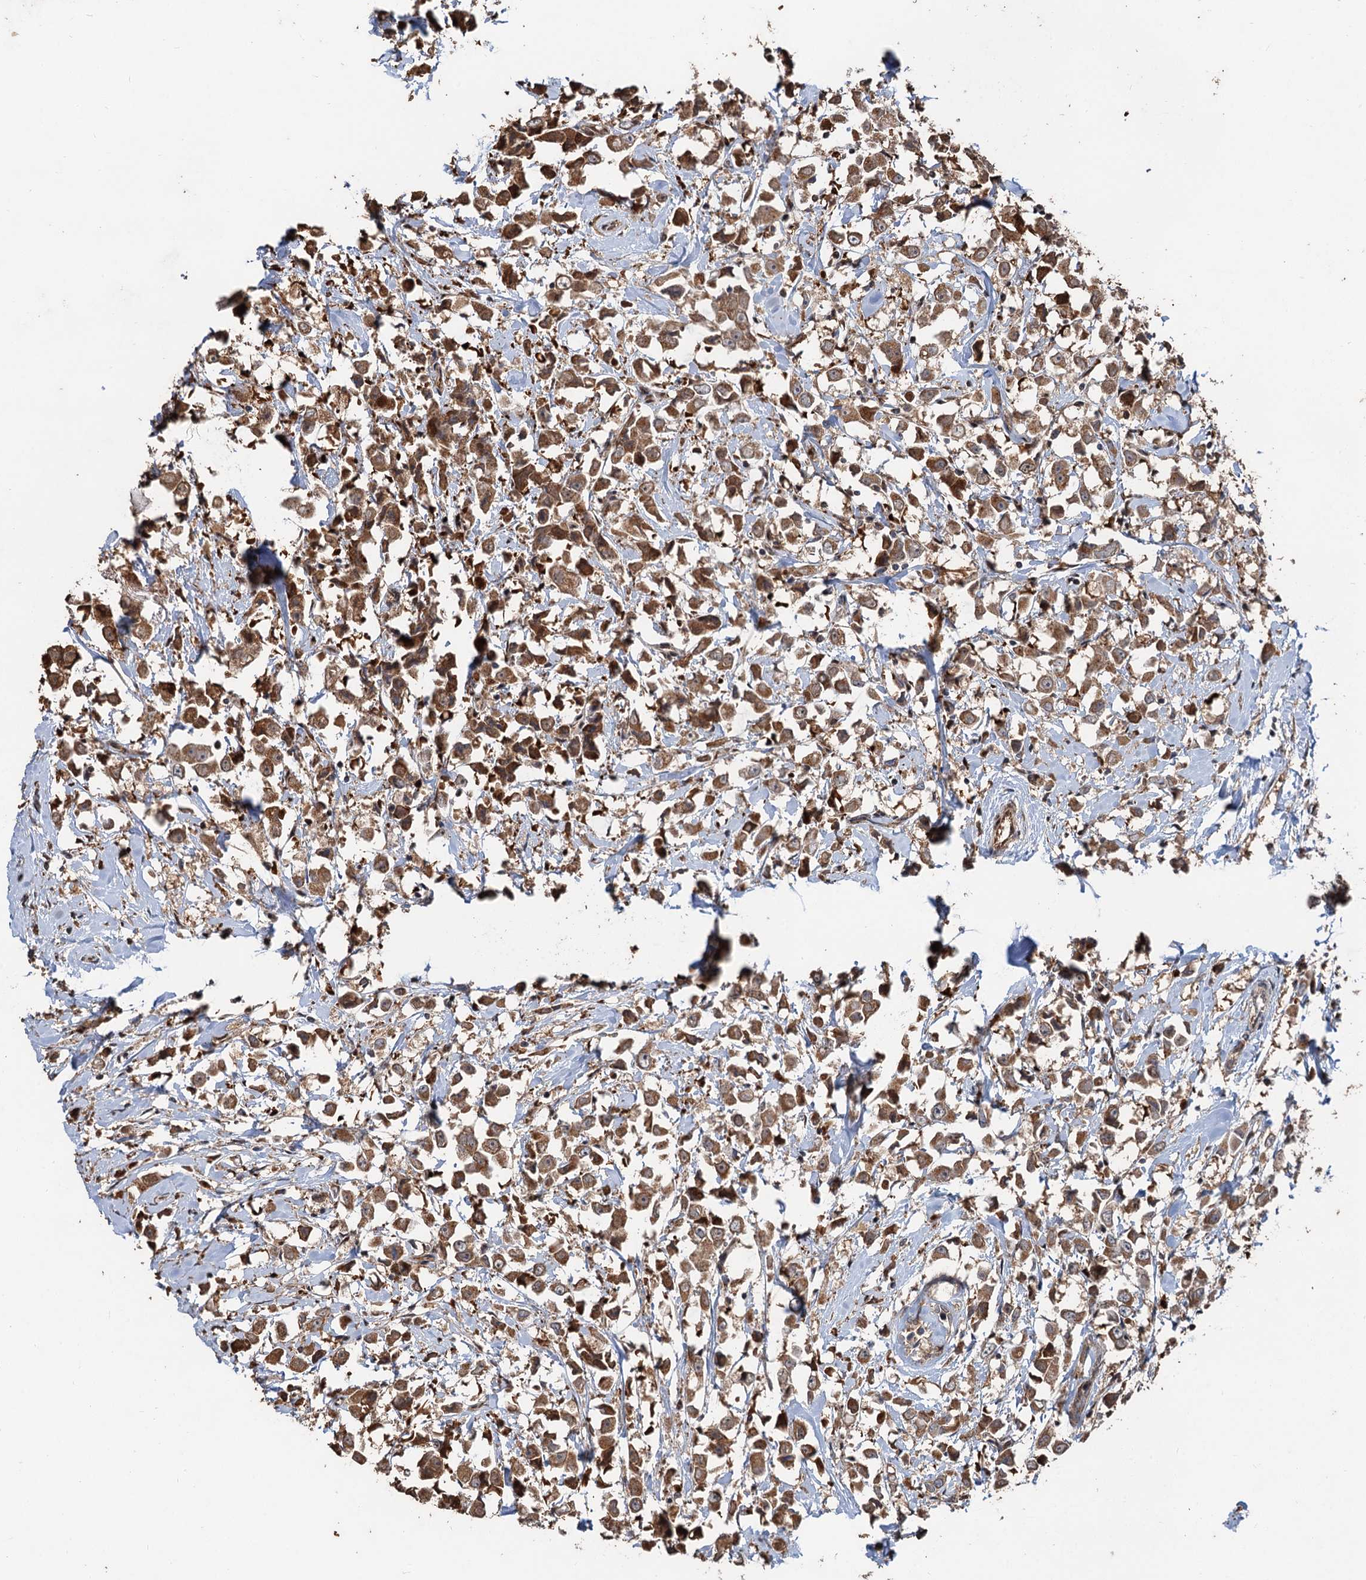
{"staining": {"intensity": "moderate", "quantity": ">75%", "location": "cytoplasmic/membranous"}, "tissue": "breast cancer", "cell_type": "Tumor cells", "image_type": "cancer", "snomed": [{"axis": "morphology", "description": "Duct carcinoma"}, {"axis": "topography", "description": "Breast"}], "caption": "This is a photomicrograph of immunohistochemistry staining of intraductal carcinoma (breast), which shows moderate positivity in the cytoplasmic/membranous of tumor cells.", "gene": "DEXI", "patient": {"sex": "female", "age": 61}}